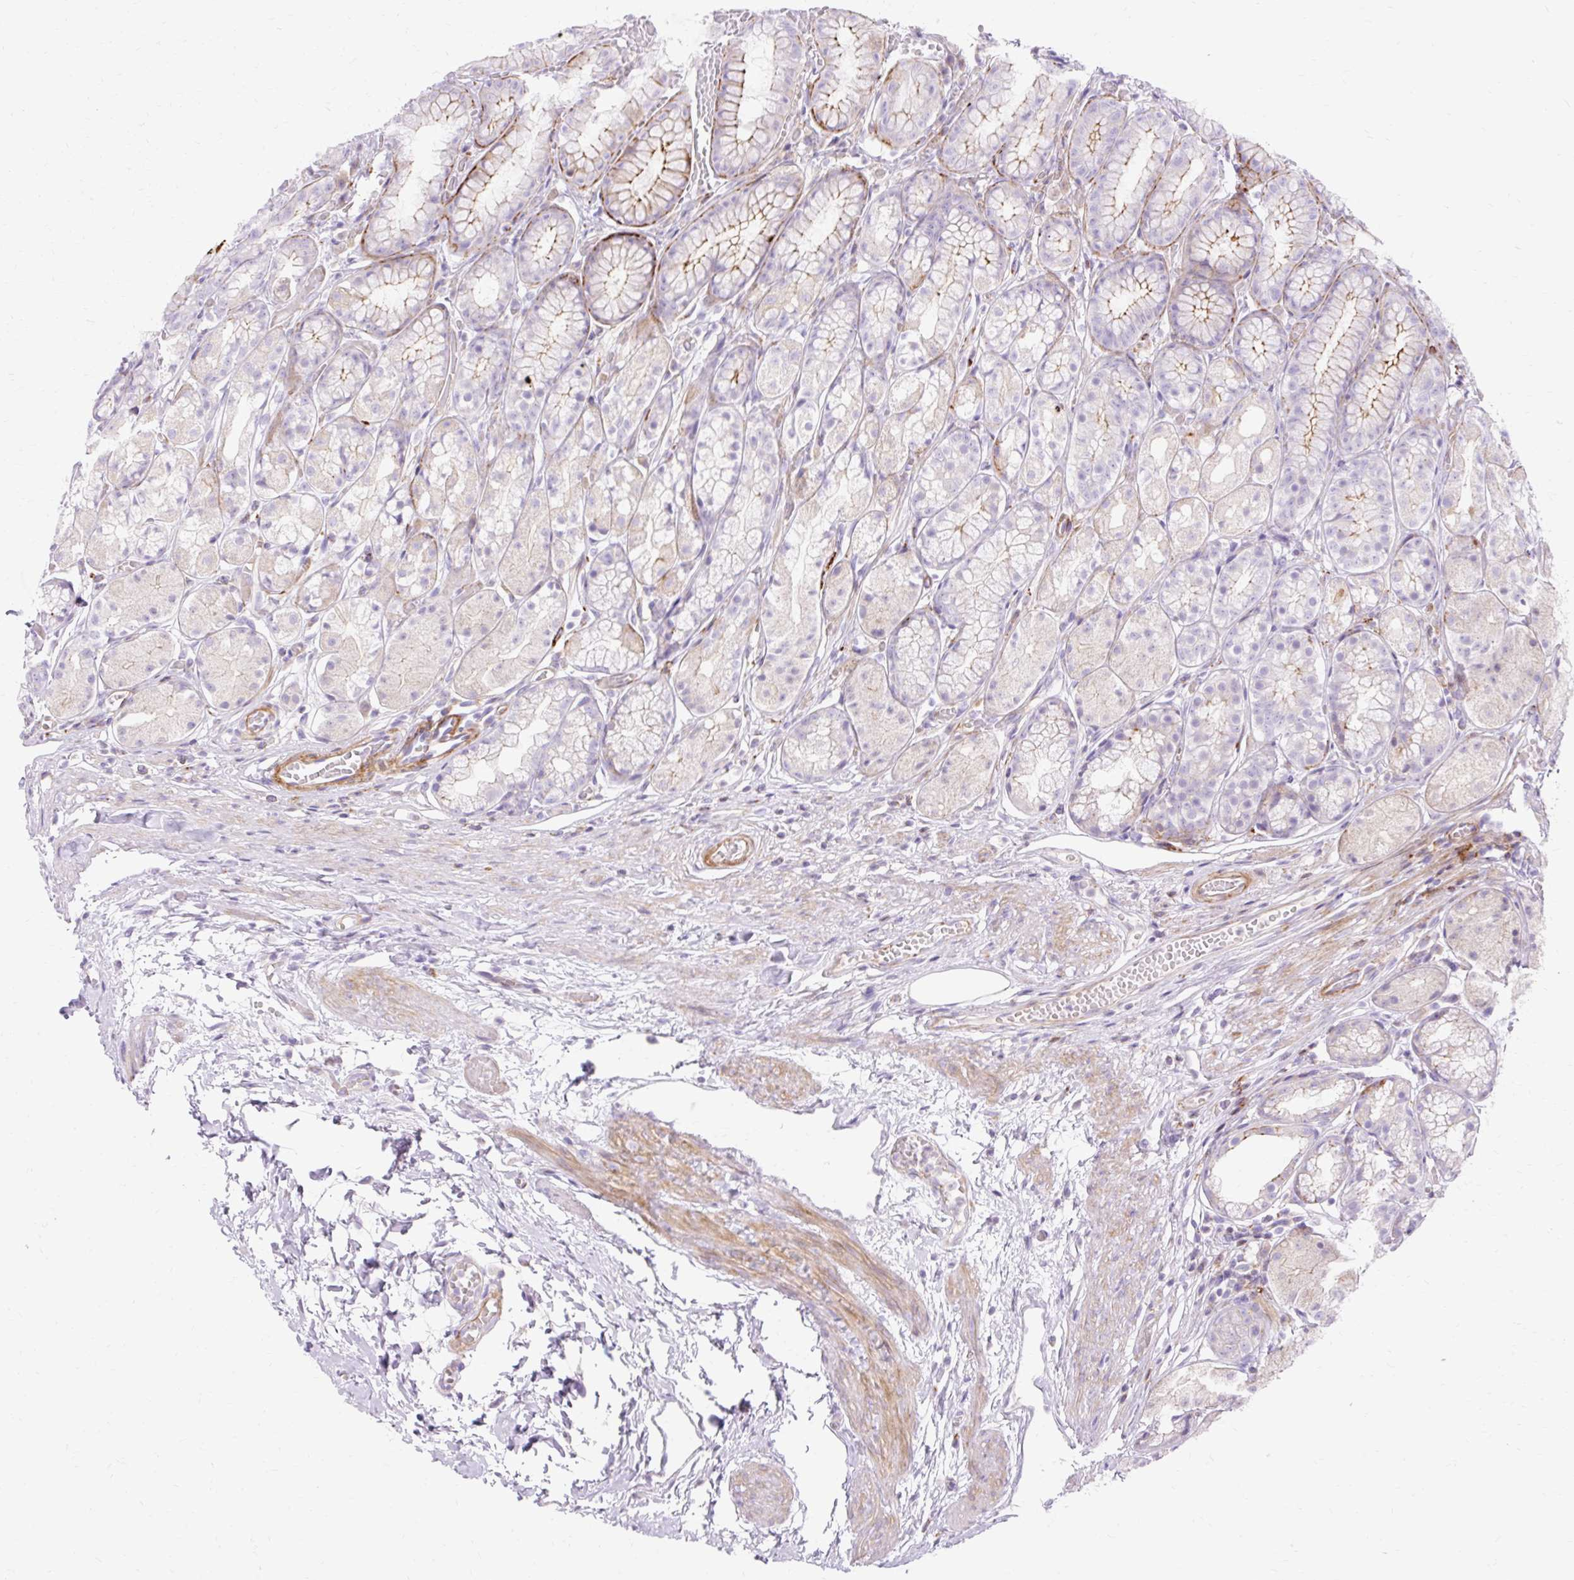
{"staining": {"intensity": "moderate", "quantity": "<25%", "location": "cytoplasmic/membranous"}, "tissue": "stomach", "cell_type": "Glandular cells", "image_type": "normal", "snomed": [{"axis": "morphology", "description": "Normal tissue, NOS"}, {"axis": "topography", "description": "Smooth muscle"}, {"axis": "topography", "description": "Stomach"}], "caption": "IHC histopathology image of unremarkable human stomach stained for a protein (brown), which displays low levels of moderate cytoplasmic/membranous expression in approximately <25% of glandular cells.", "gene": "CORO7", "patient": {"sex": "male", "age": 70}}